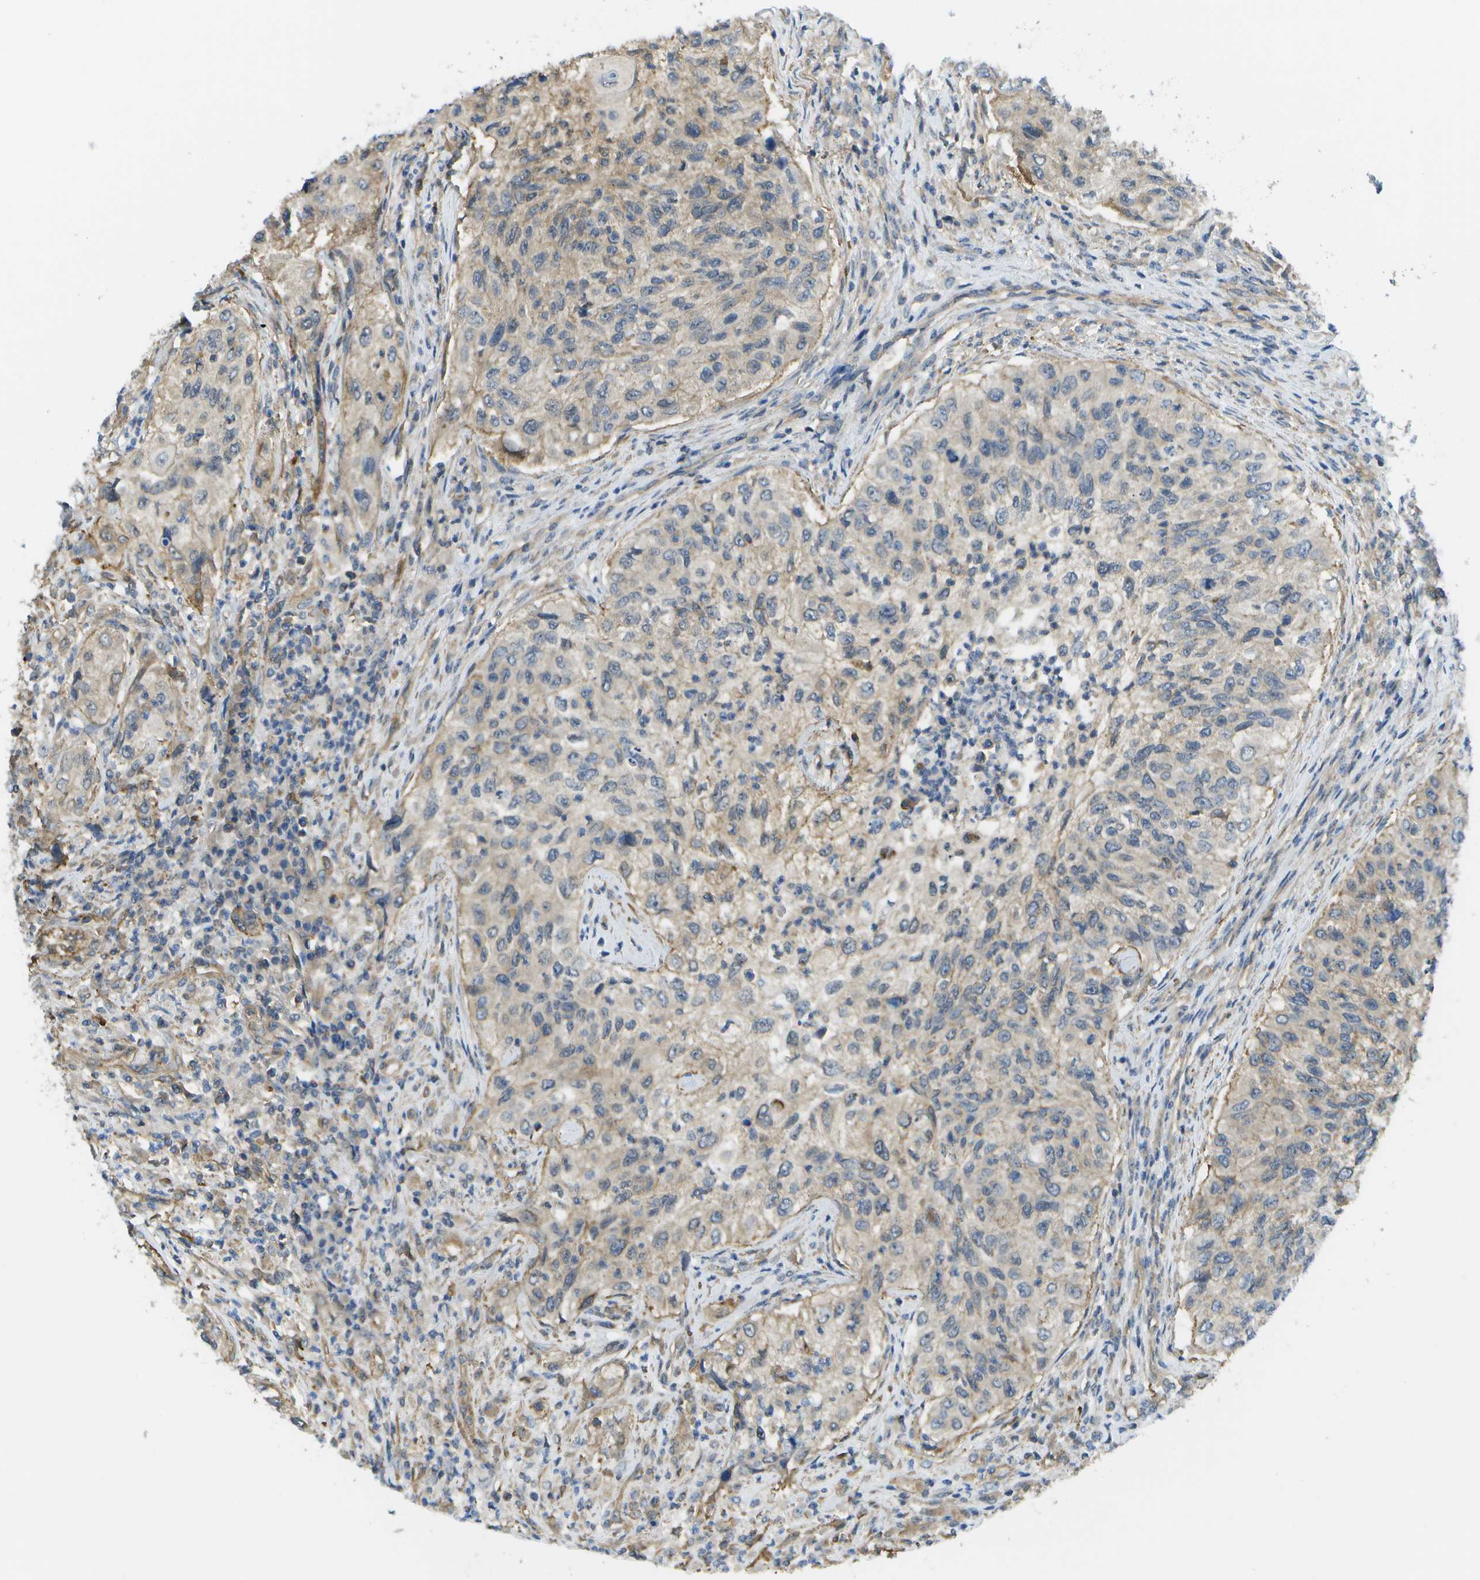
{"staining": {"intensity": "weak", "quantity": ">75%", "location": "cytoplasmic/membranous"}, "tissue": "urothelial cancer", "cell_type": "Tumor cells", "image_type": "cancer", "snomed": [{"axis": "morphology", "description": "Urothelial carcinoma, High grade"}, {"axis": "topography", "description": "Urinary bladder"}], "caption": "Weak cytoplasmic/membranous positivity is seen in about >75% of tumor cells in urothelial cancer. (DAB (3,3'-diaminobenzidine) IHC, brown staining for protein, blue staining for nuclei).", "gene": "KIAA0040", "patient": {"sex": "female", "age": 60}}